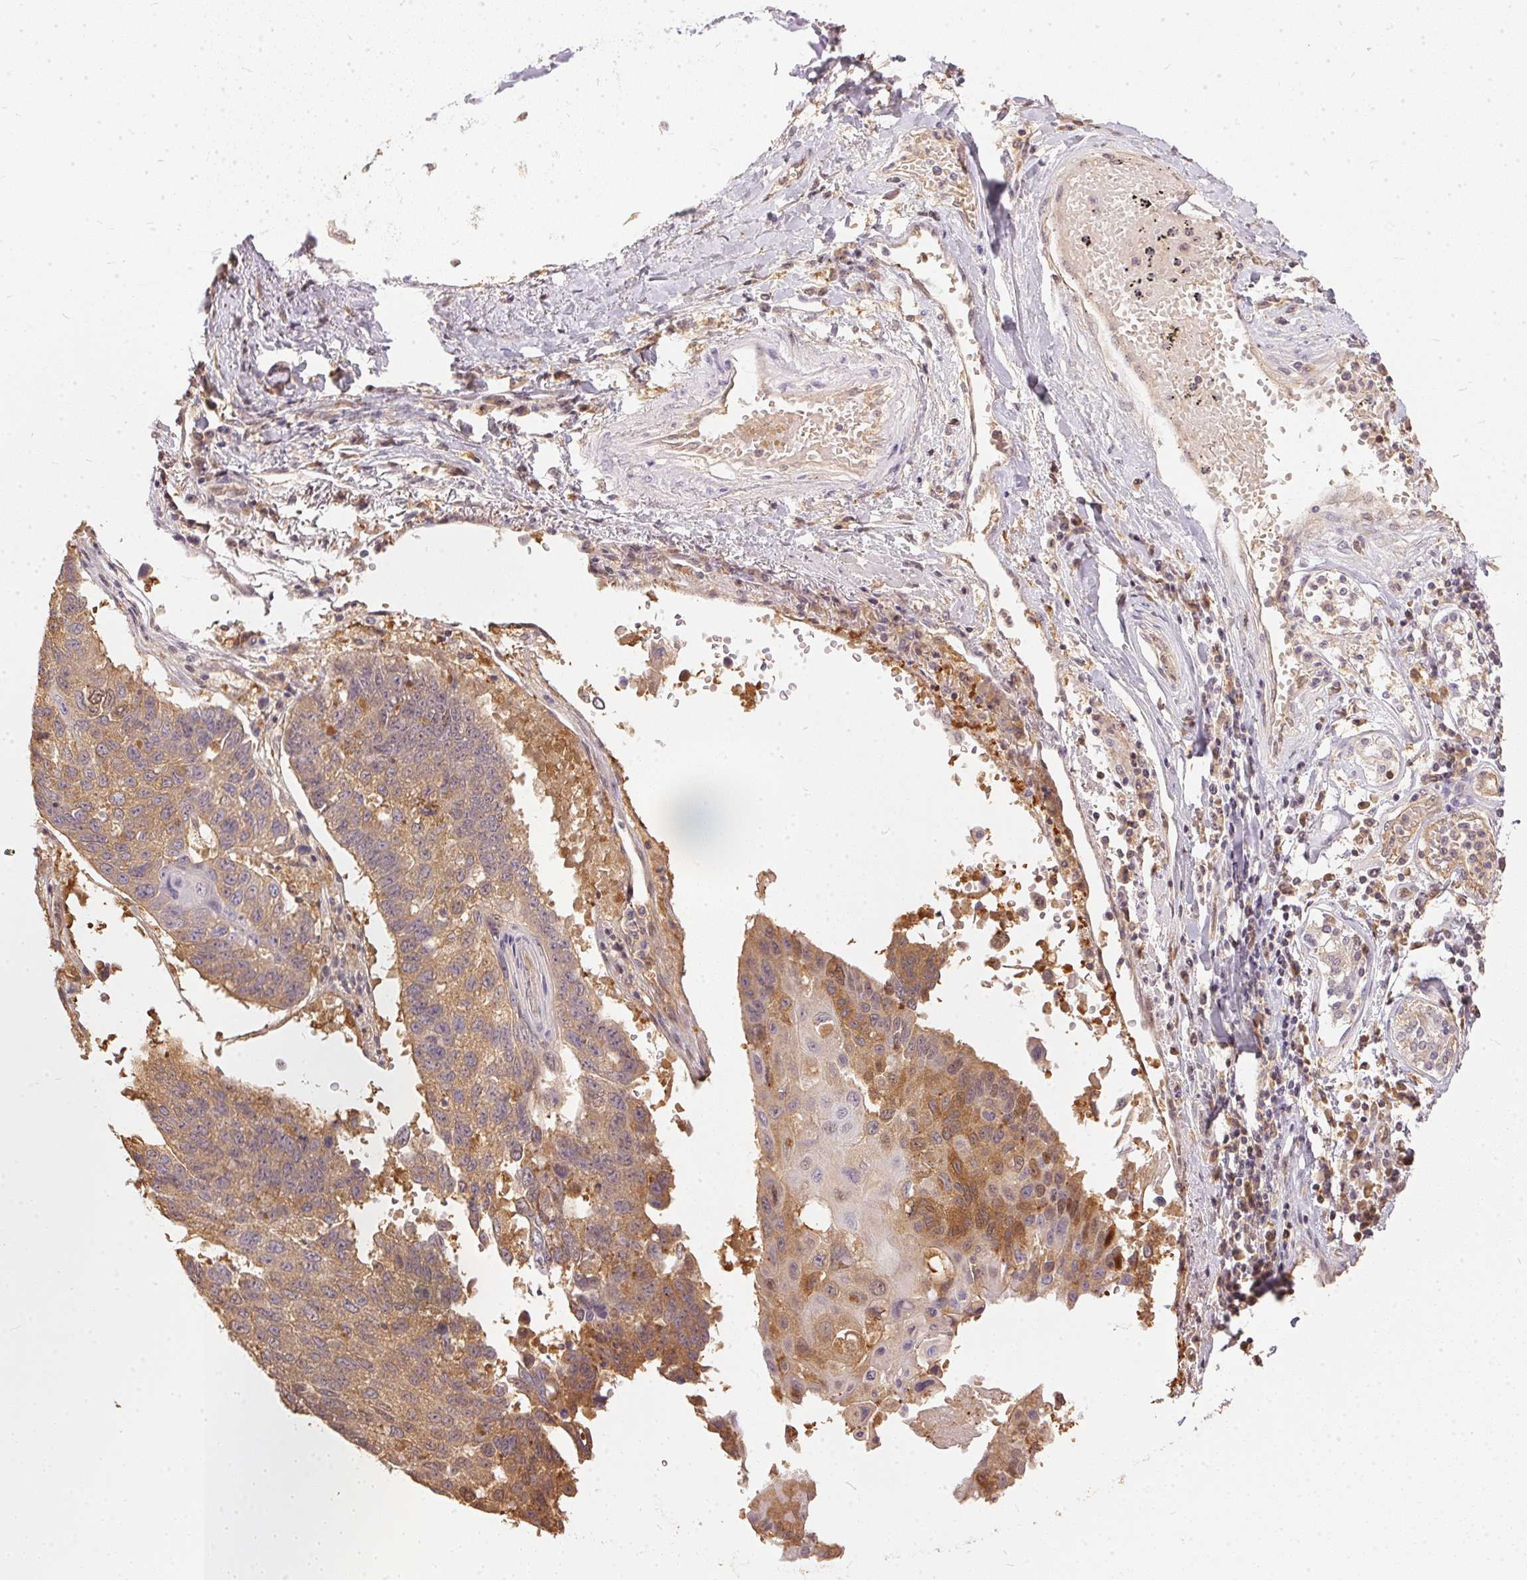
{"staining": {"intensity": "moderate", "quantity": ">75%", "location": "cytoplasmic/membranous"}, "tissue": "lung cancer", "cell_type": "Tumor cells", "image_type": "cancer", "snomed": [{"axis": "morphology", "description": "Squamous cell carcinoma, NOS"}, {"axis": "topography", "description": "Lung"}], "caption": "This is an image of immunohistochemistry staining of lung squamous cell carcinoma, which shows moderate positivity in the cytoplasmic/membranous of tumor cells.", "gene": "BLMH", "patient": {"sex": "male", "age": 73}}